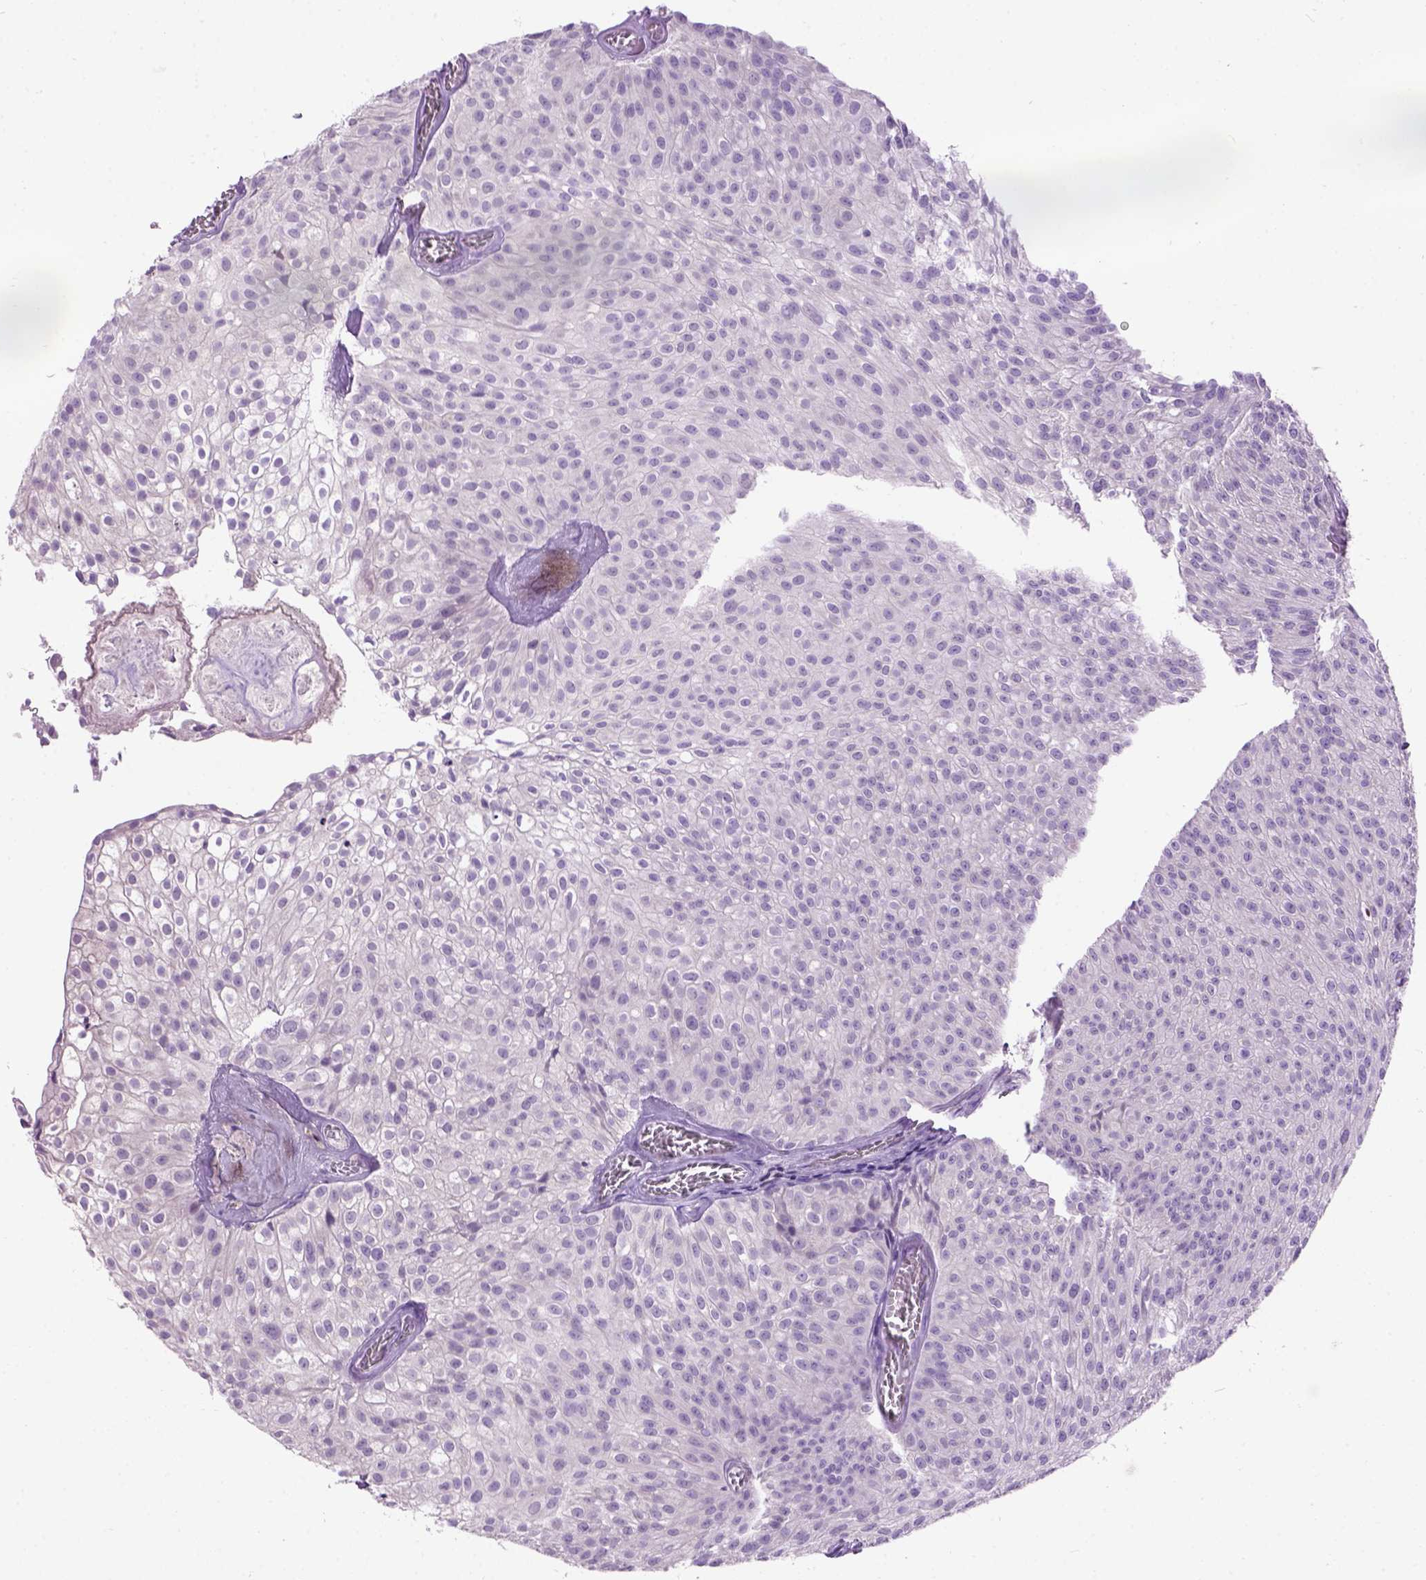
{"staining": {"intensity": "negative", "quantity": "none", "location": "none"}, "tissue": "urothelial cancer", "cell_type": "Tumor cells", "image_type": "cancer", "snomed": [{"axis": "morphology", "description": "Urothelial carcinoma, Low grade"}, {"axis": "topography", "description": "Urinary bladder"}], "caption": "IHC of low-grade urothelial carcinoma exhibits no expression in tumor cells. Nuclei are stained in blue.", "gene": "MAPT", "patient": {"sex": "male", "age": 70}}